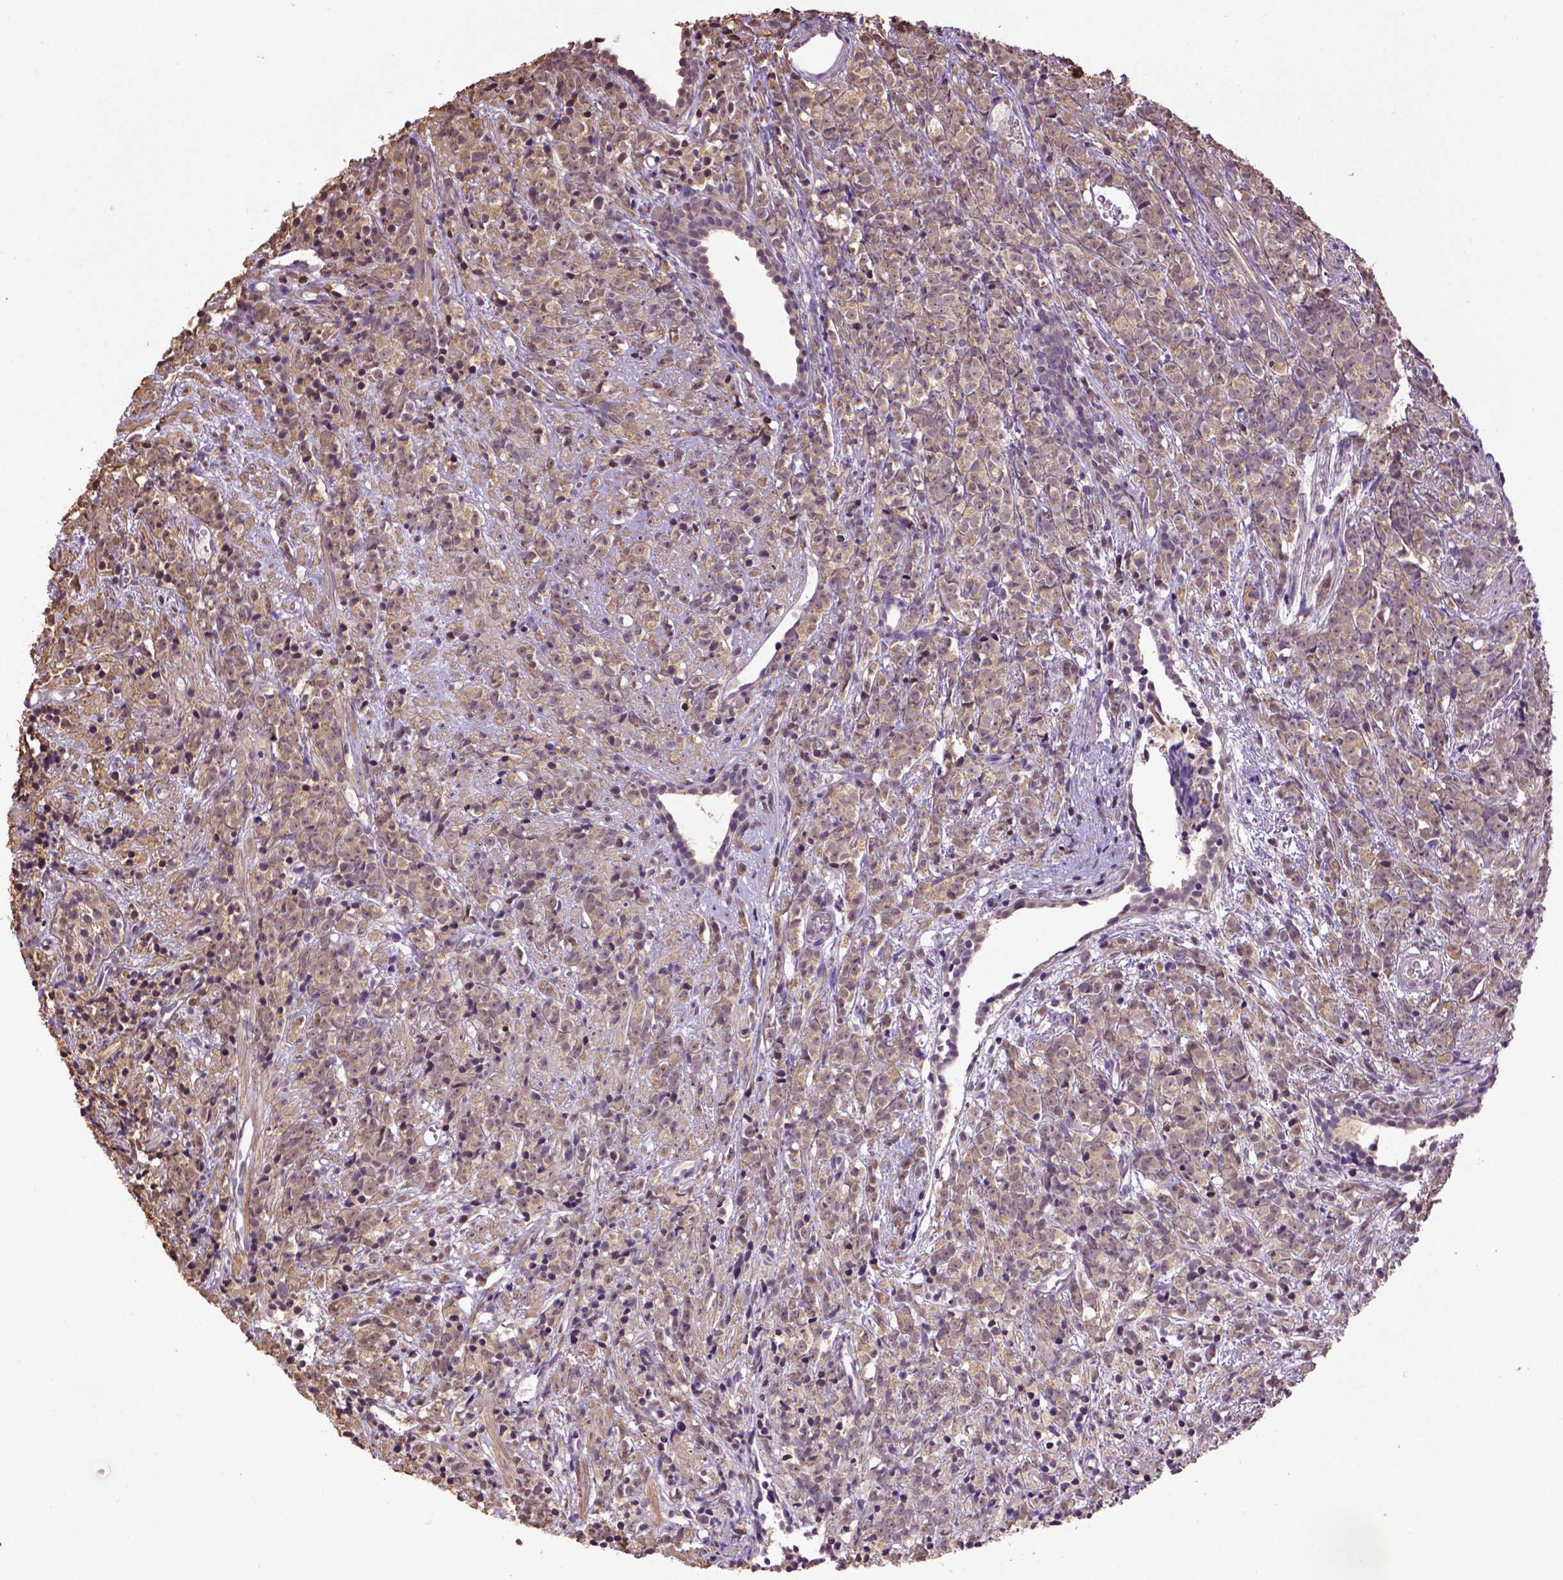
{"staining": {"intensity": "moderate", "quantity": "<25%", "location": "cytoplasmic/membranous"}, "tissue": "prostate cancer", "cell_type": "Tumor cells", "image_type": "cancer", "snomed": [{"axis": "morphology", "description": "Adenocarcinoma, High grade"}, {"axis": "topography", "description": "Prostate"}], "caption": "There is low levels of moderate cytoplasmic/membranous expression in tumor cells of adenocarcinoma (high-grade) (prostate), as demonstrated by immunohistochemical staining (brown color).", "gene": "WDR17", "patient": {"sex": "male", "age": 81}}